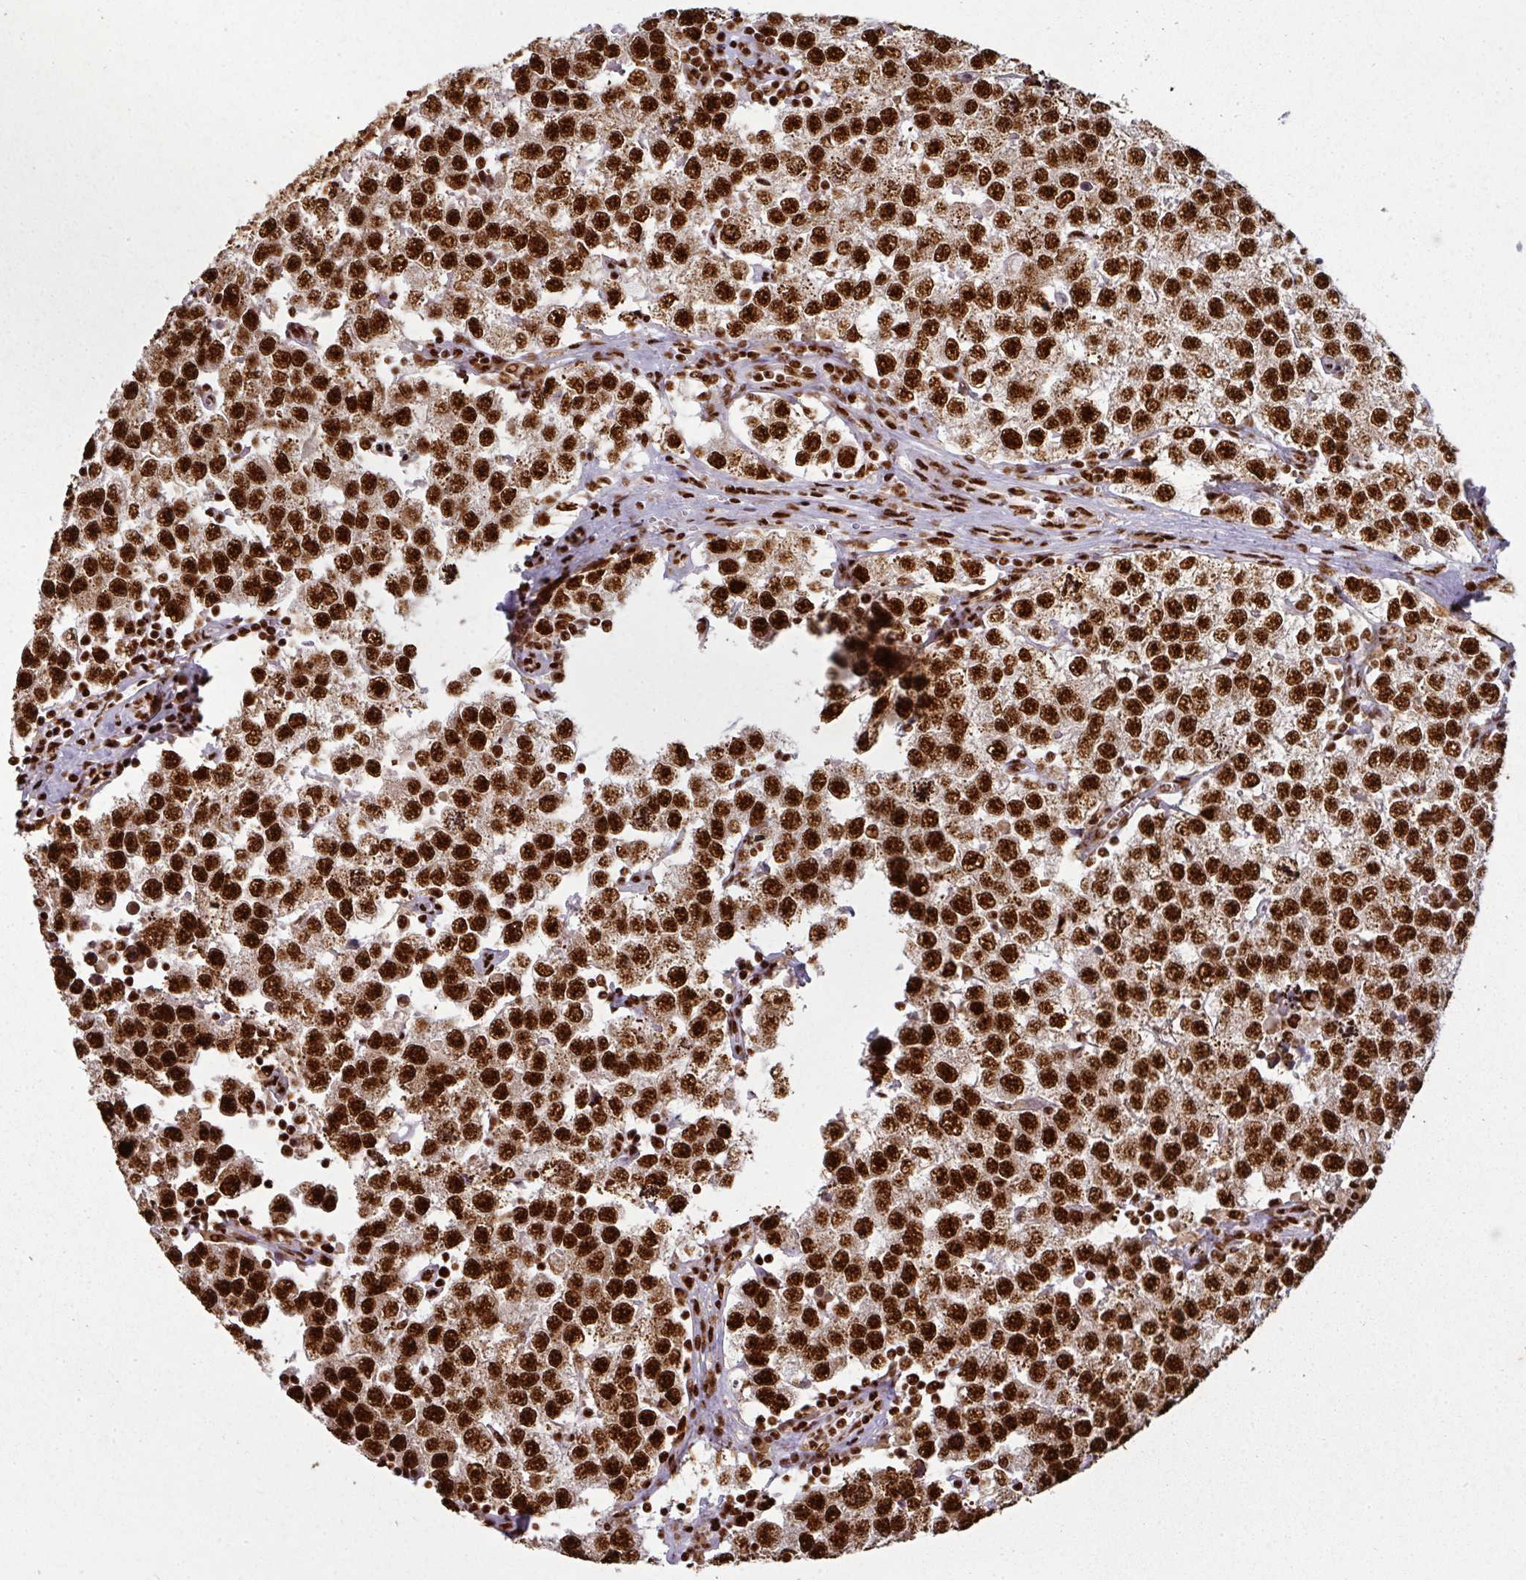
{"staining": {"intensity": "strong", "quantity": ">75%", "location": "nuclear"}, "tissue": "testis cancer", "cell_type": "Tumor cells", "image_type": "cancer", "snomed": [{"axis": "morphology", "description": "Seminoma, NOS"}, {"axis": "topography", "description": "Testis"}], "caption": "Approximately >75% of tumor cells in human testis seminoma display strong nuclear protein expression as visualized by brown immunohistochemical staining.", "gene": "SIK3", "patient": {"sex": "male", "age": 34}}